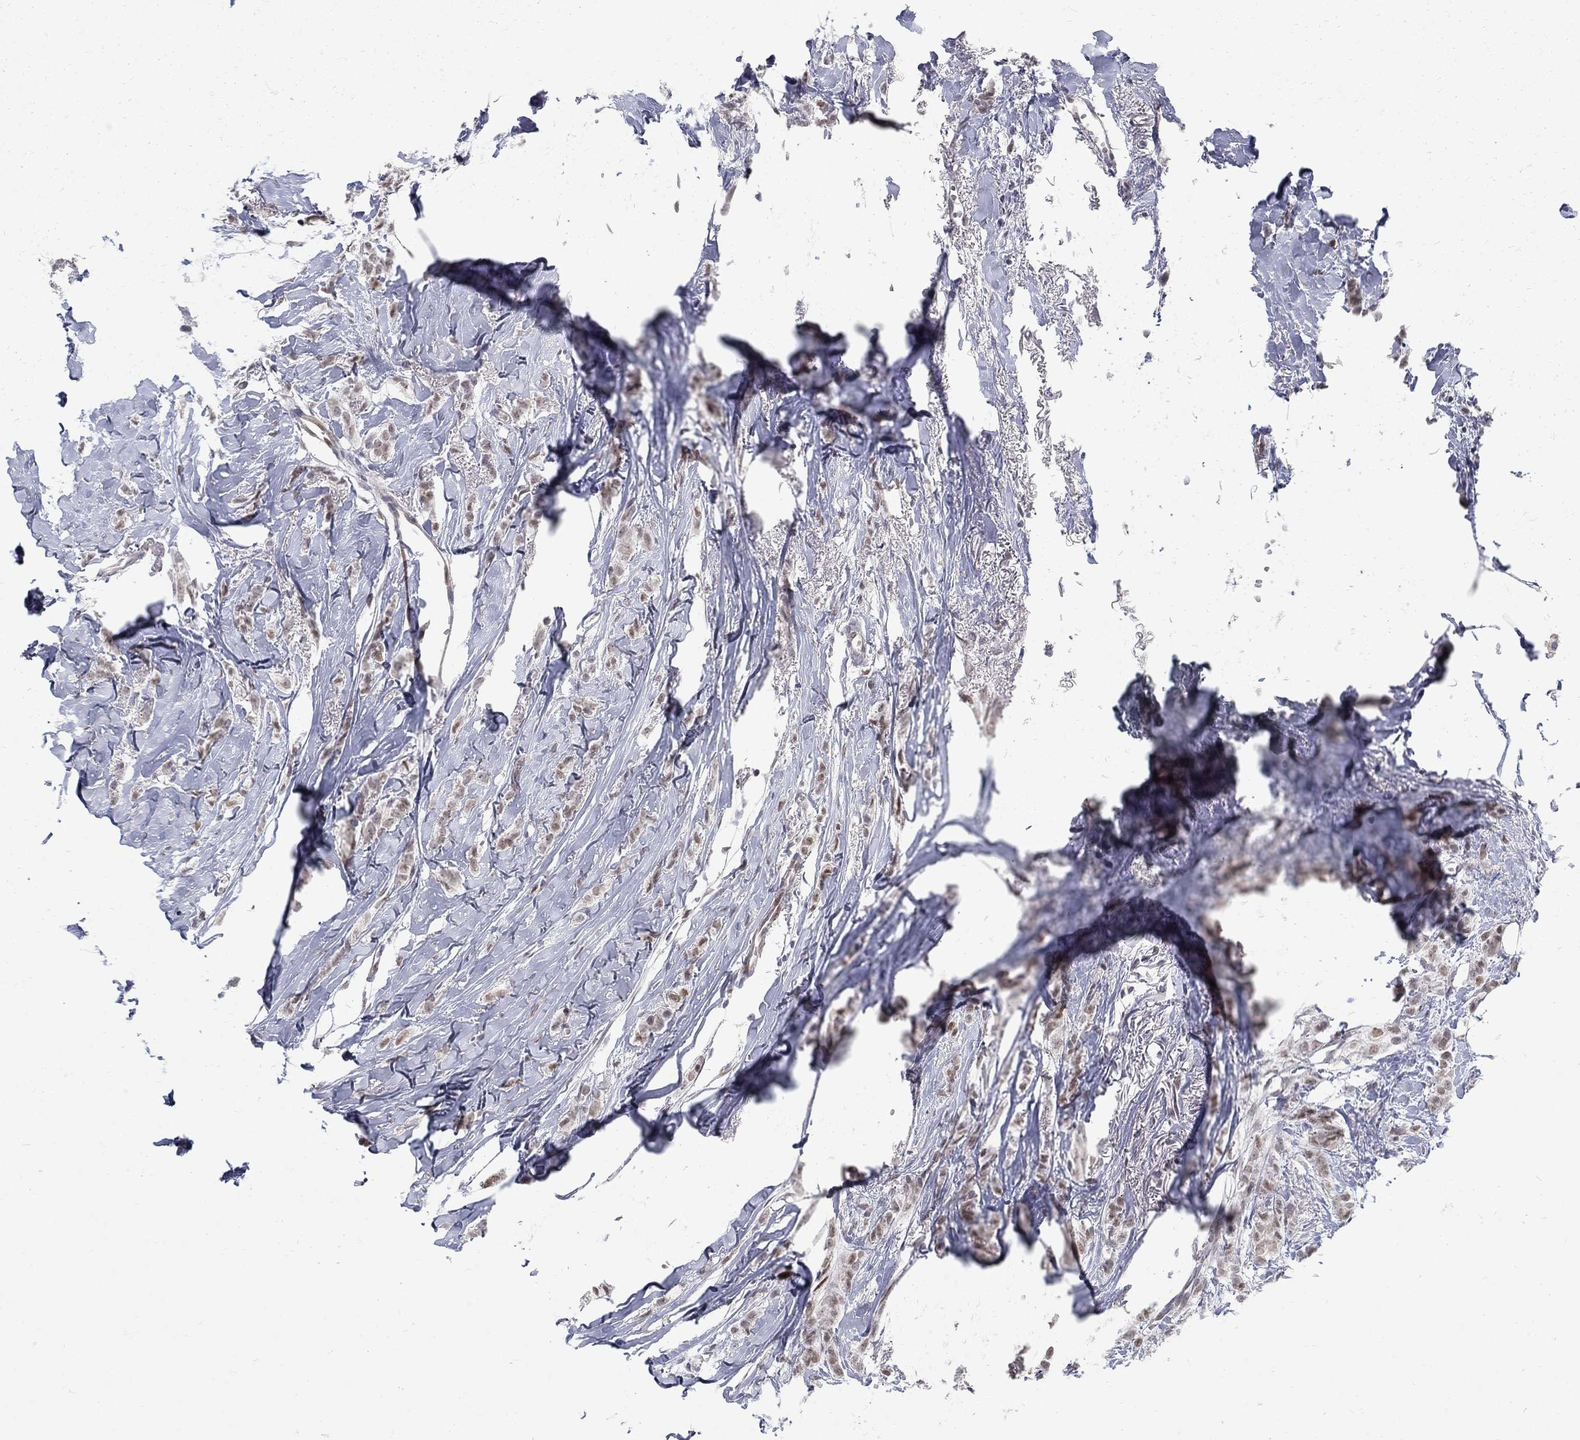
{"staining": {"intensity": "negative", "quantity": "none", "location": "none"}, "tissue": "breast cancer", "cell_type": "Tumor cells", "image_type": "cancer", "snomed": [{"axis": "morphology", "description": "Duct carcinoma"}, {"axis": "topography", "description": "Breast"}], "caption": "DAB immunohistochemical staining of human breast invasive ductal carcinoma reveals no significant expression in tumor cells.", "gene": "GCFC2", "patient": {"sex": "female", "age": 85}}